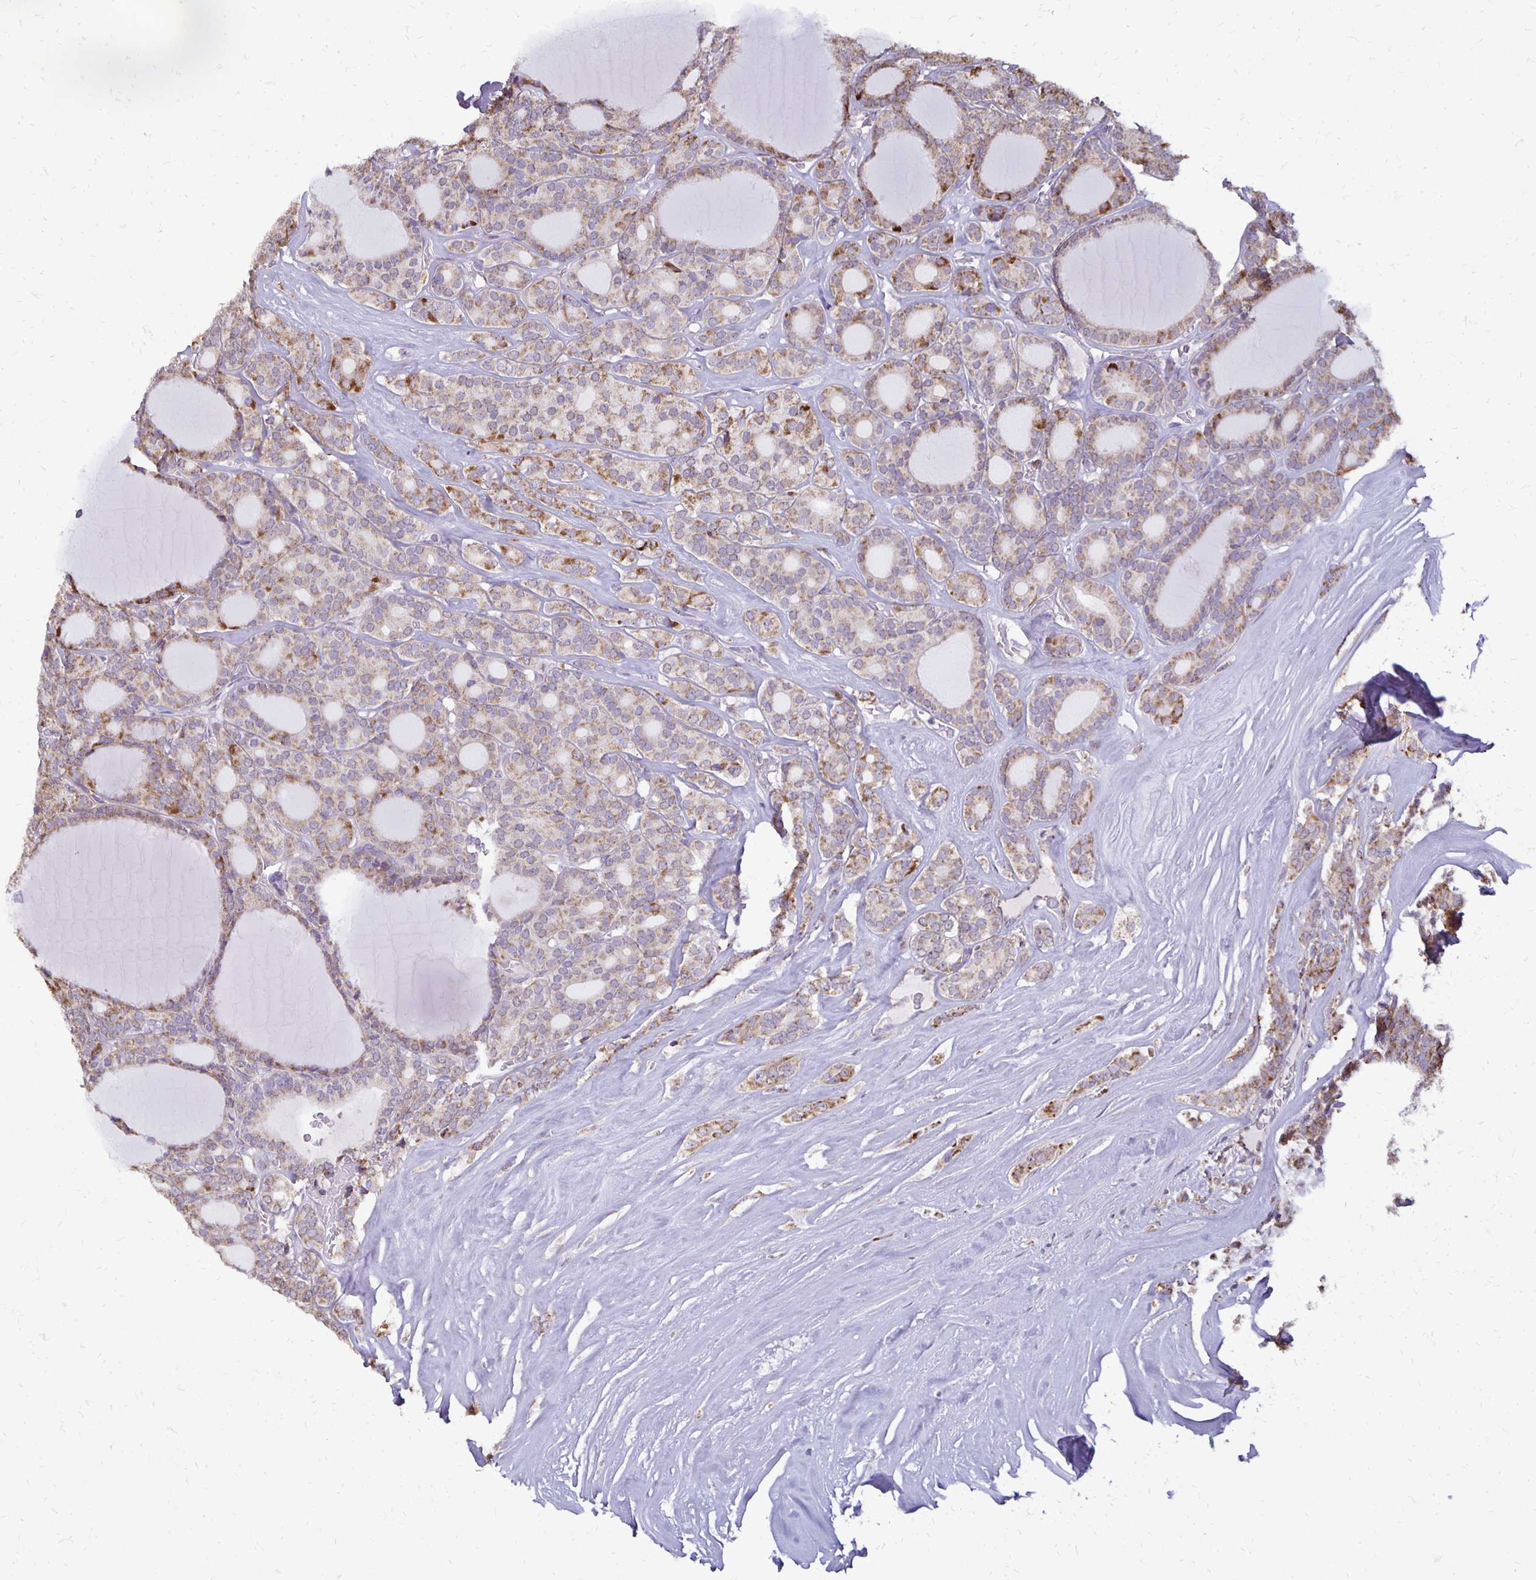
{"staining": {"intensity": "moderate", "quantity": "<25%", "location": "cytoplasmic/membranous"}, "tissue": "thyroid cancer", "cell_type": "Tumor cells", "image_type": "cancer", "snomed": [{"axis": "morphology", "description": "Follicular adenoma carcinoma, NOS"}, {"axis": "topography", "description": "Thyroid gland"}], "caption": "Immunohistochemical staining of human thyroid follicular adenoma carcinoma displays moderate cytoplasmic/membranous protein staining in about <25% of tumor cells.", "gene": "IER3", "patient": {"sex": "male", "age": 74}}